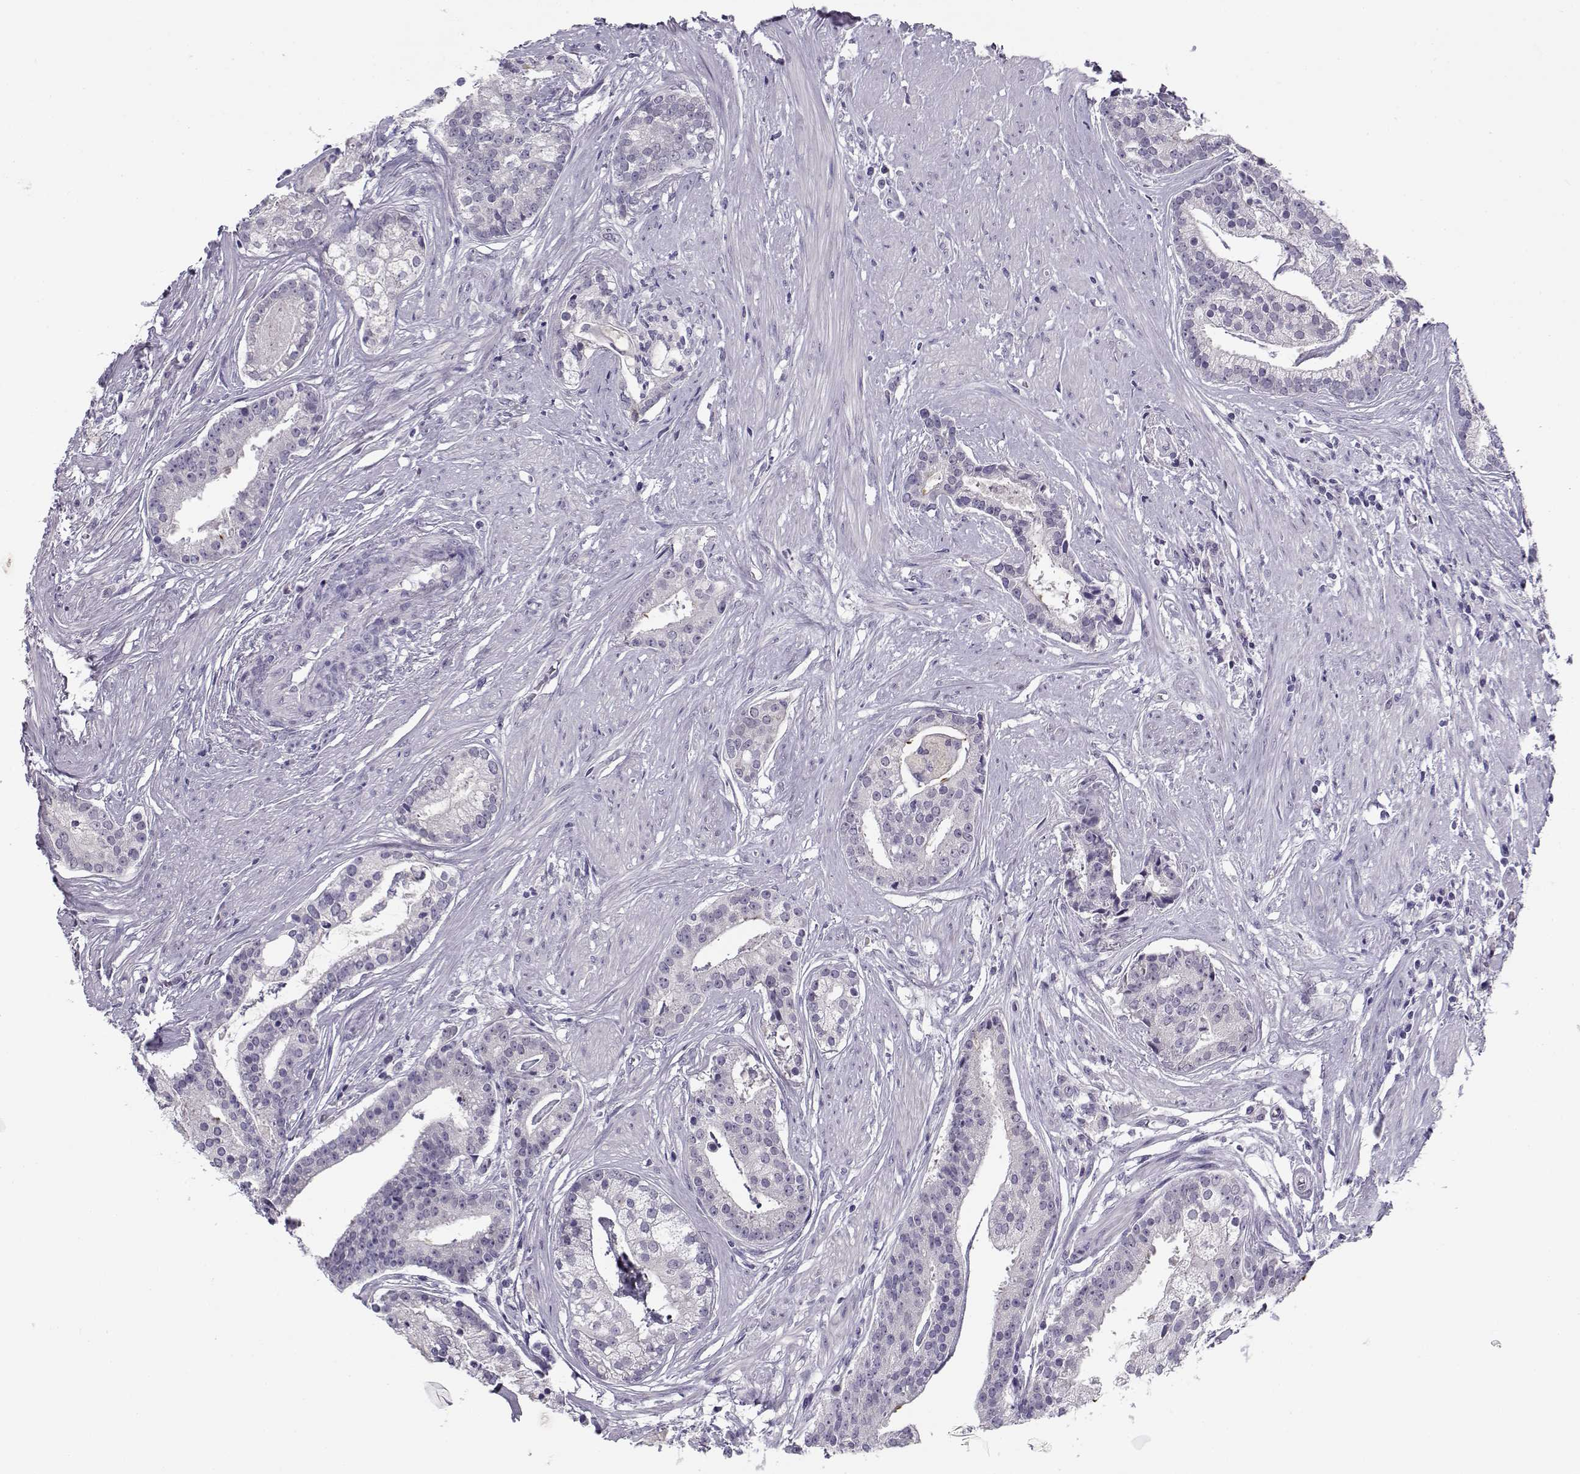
{"staining": {"intensity": "negative", "quantity": "none", "location": "none"}, "tissue": "prostate cancer", "cell_type": "Tumor cells", "image_type": "cancer", "snomed": [{"axis": "morphology", "description": "Adenocarcinoma, NOS"}, {"axis": "topography", "description": "Prostate and seminal vesicle, NOS"}, {"axis": "topography", "description": "Prostate"}], "caption": "The immunohistochemistry micrograph has no significant expression in tumor cells of adenocarcinoma (prostate) tissue.", "gene": "CFAP77", "patient": {"sex": "male", "age": 44}}